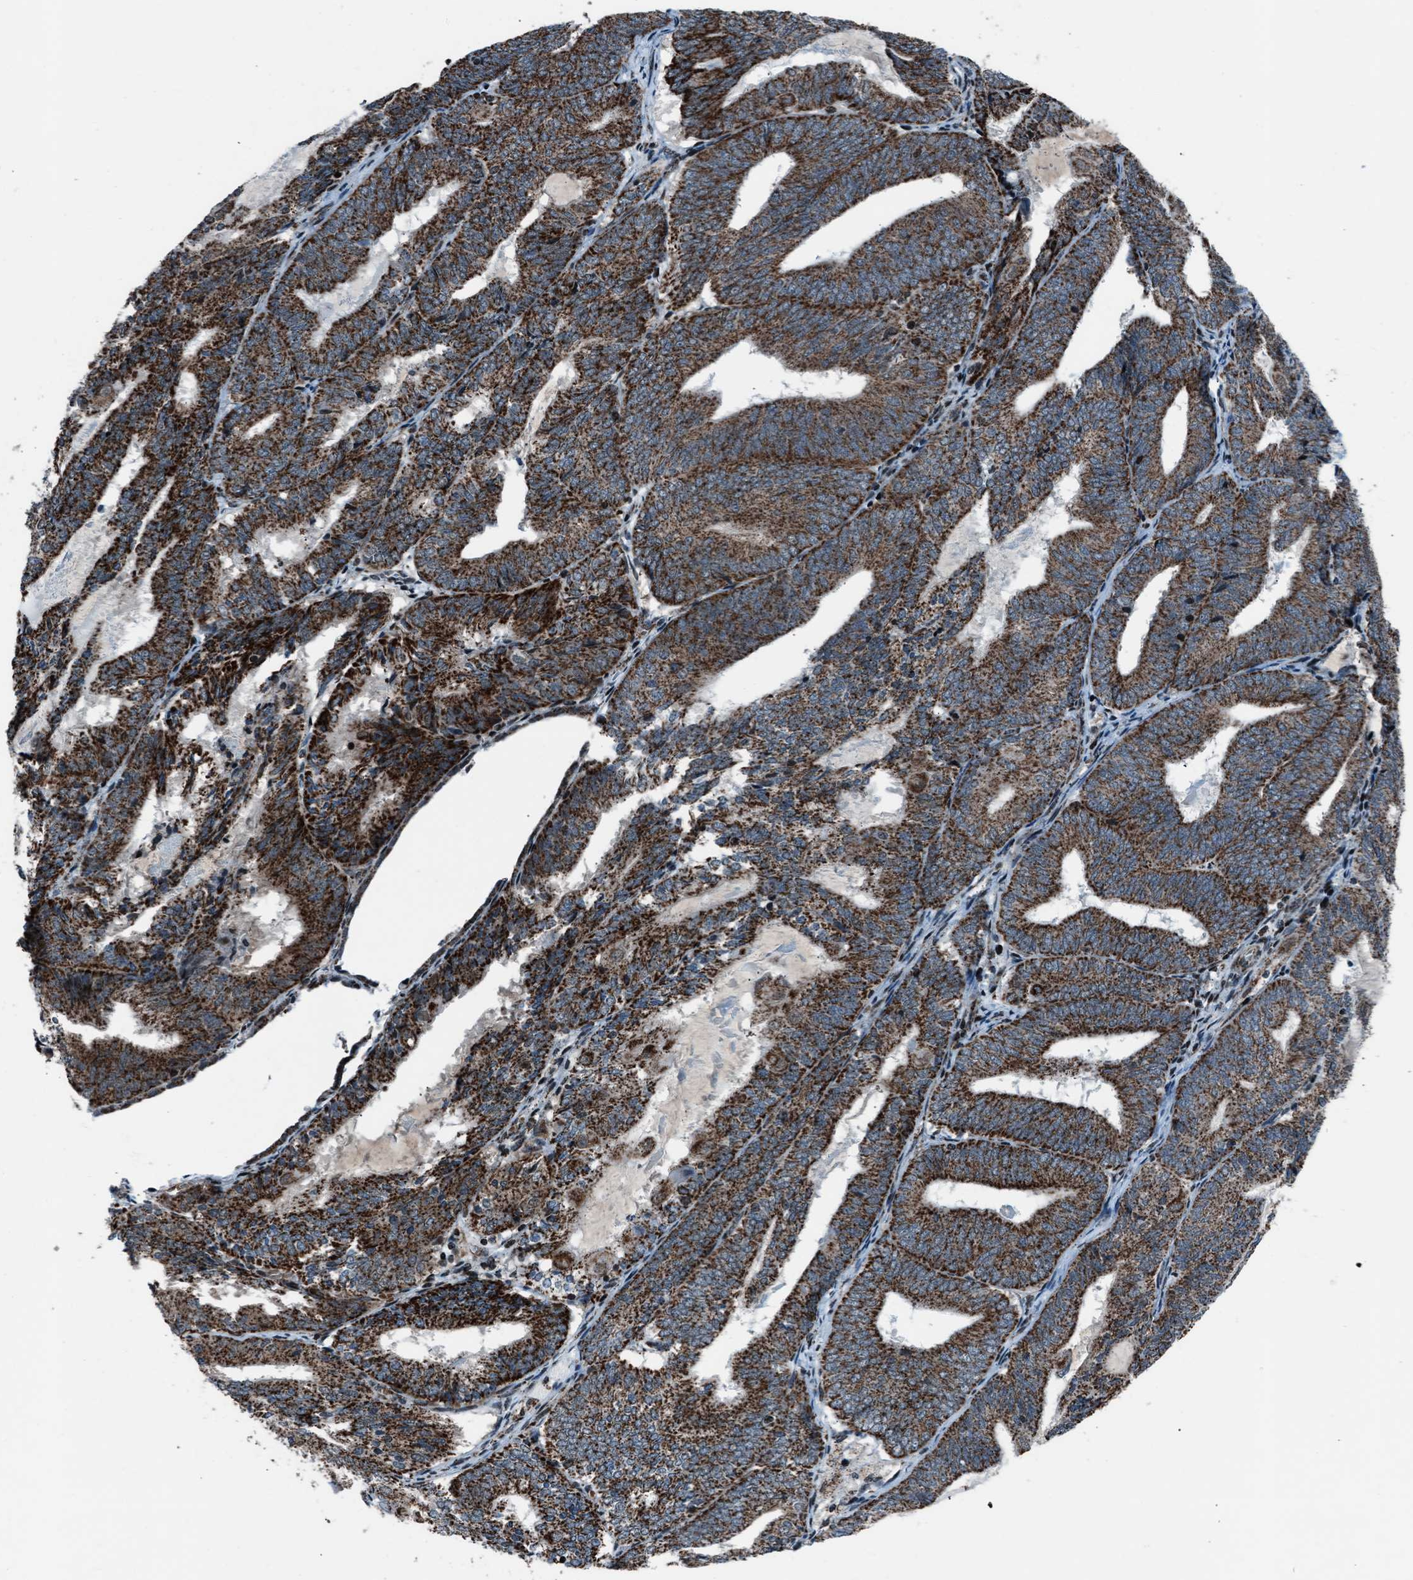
{"staining": {"intensity": "strong", "quantity": ">75%", "location": "cytoplasmic/membranous"}, "tissue": "endometrial cancer", "cell_type": "Tumor cells", "image_type": "cancer", "snomed": [{"axis": "morphology", "description": "Adenocarcinoma, NOS"}, {"axis": "topography", "description": "Endometrium"}], "caption": "DAB immunohistochemical staining of endometrial cancer demonstrates strong cytoplasmic/membranous protein positivity in about >75% of tumor cells. (DAB IHC, brown staining for protein, blue staining for nuclei).", "gene": "MORC3", "patient": {"sex": "female", "age": 81}}